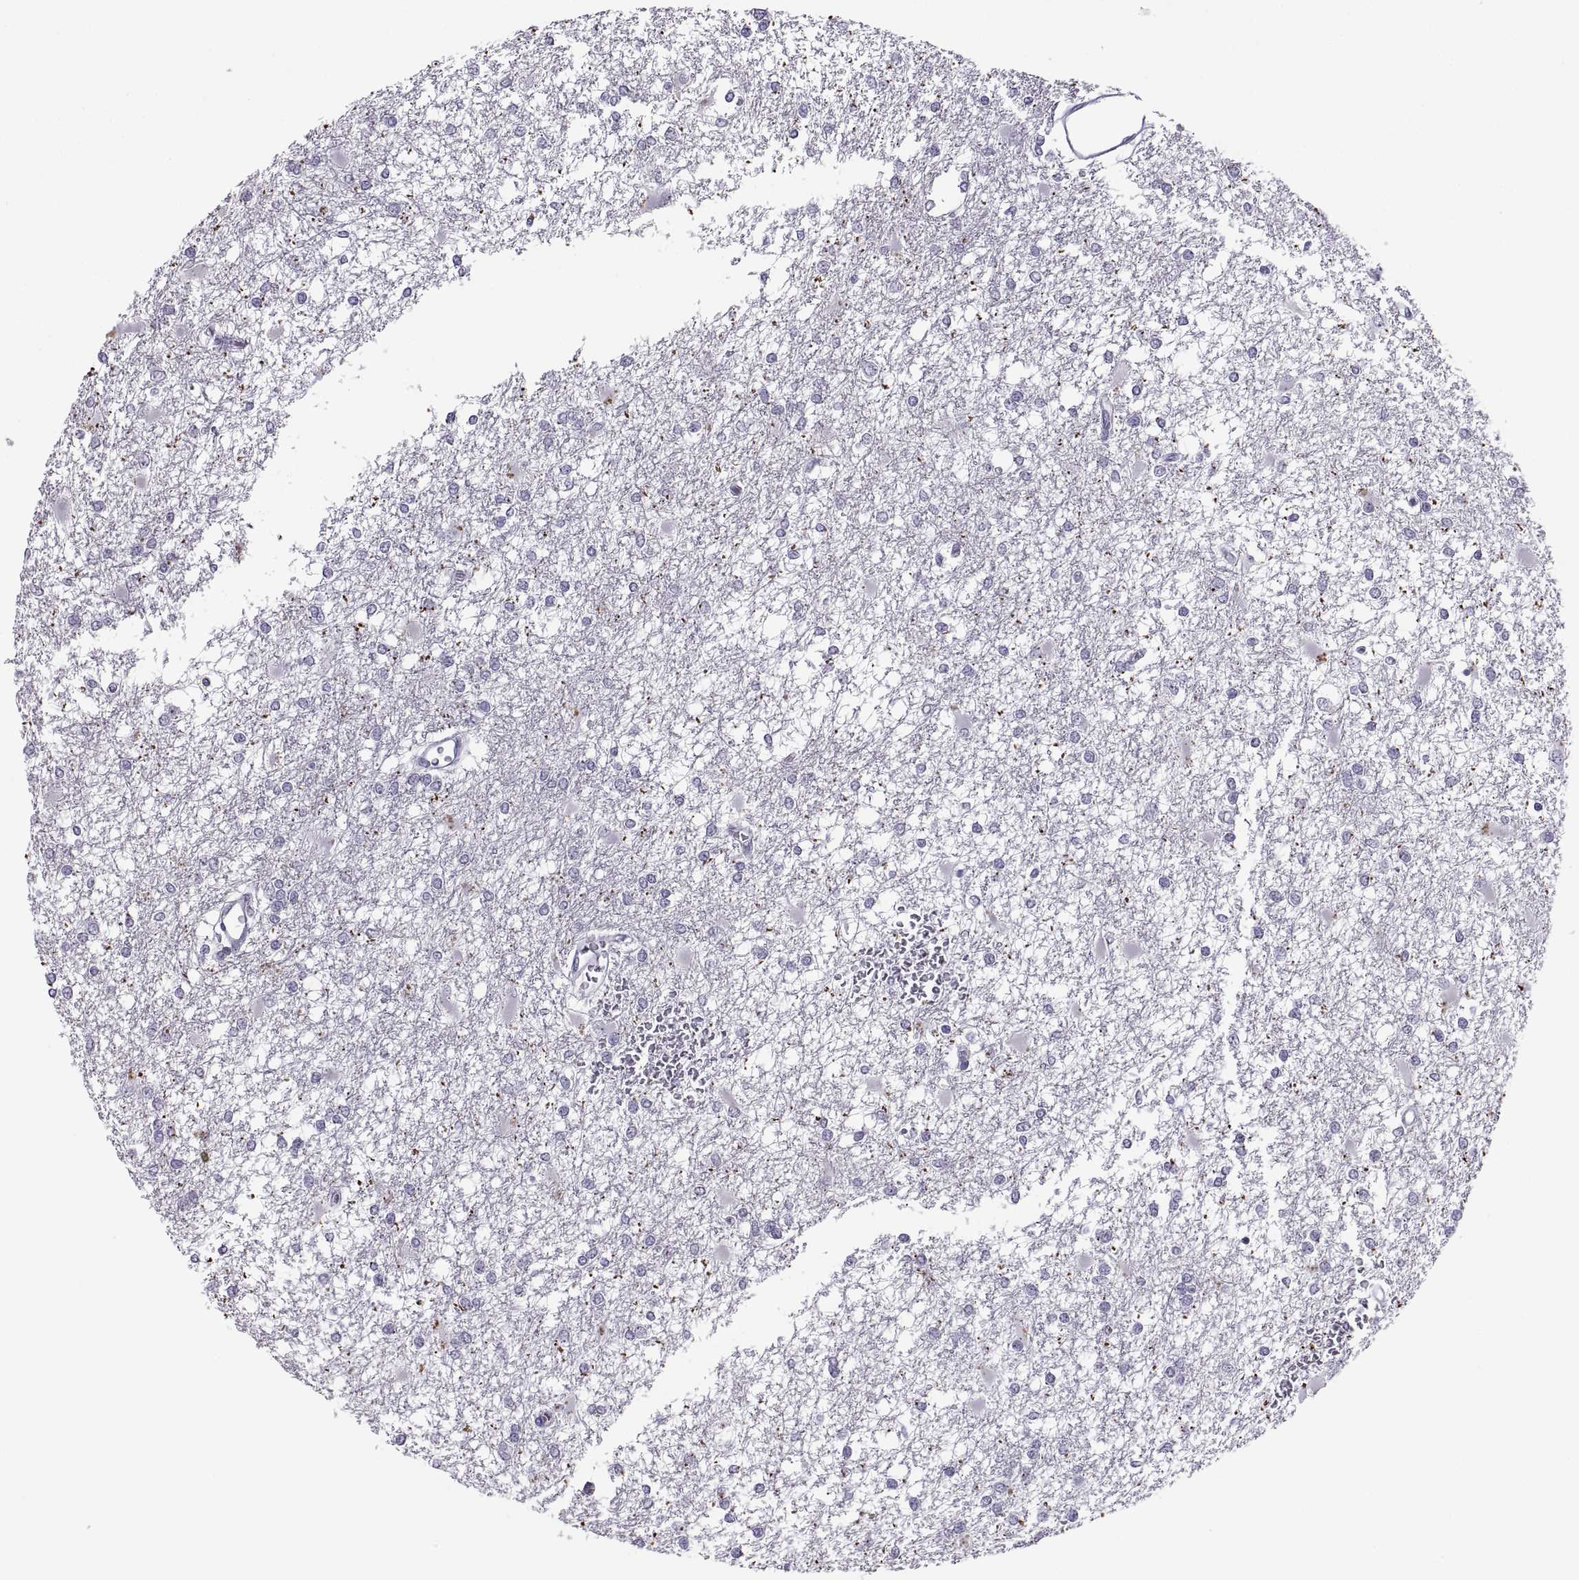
{"staining": {"intensity": "negative", "quantity": "none", "location": "none"}, "tissue": "glioma", "cell_type": "Tumor cells", "image_type": "cancer", "snomed": [{"axis": "morphology", "description": "Glioma, malignant, High grade"}, {"axis": "topography", "description": "Cerebral cortex"}], "caption": "There is no significant expression in tumor cells of glioma.", "gene": "TTC21A", "patient": {"sex": "male", "age": 79}}